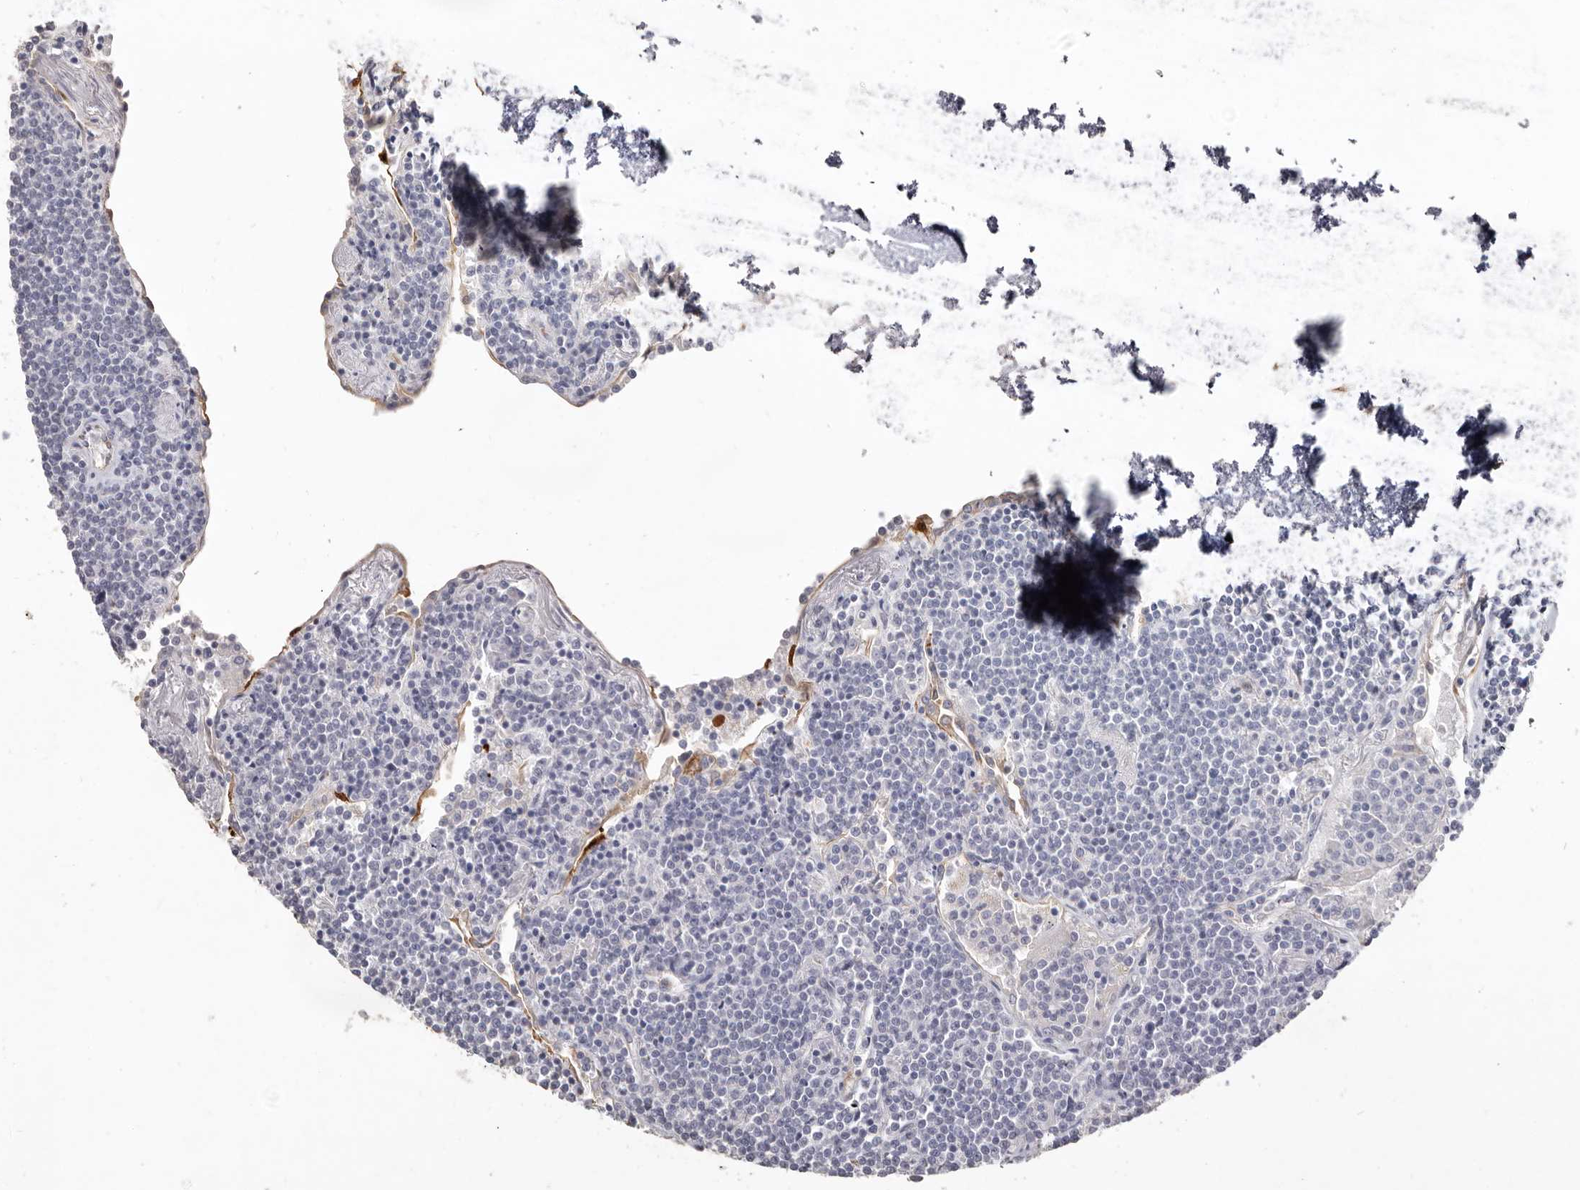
{"staining": {"intensity": "negative", "quantity": "none", "location": "none"}, "tissue": "lymphoma", "cell_type": "Tumor cells", "image_type": "cancer", "snomed": [{"axis": "morphology", "description": "Malignant lymphoma, non-Hodgkin's type, Low grade"}, {"axis": "topography", "description": "Lung"}], "caption": "IHC micrograph of neoplastic tissue: malignant lymphoma, non-Hodgkin's type (low-grade) stained with DAB (3,3'-diaminobenzidine) shows no significant protein positivity in tumor cells.", "gene": "ZYG11B", "patient": {"sex": "female", "age": 71}}